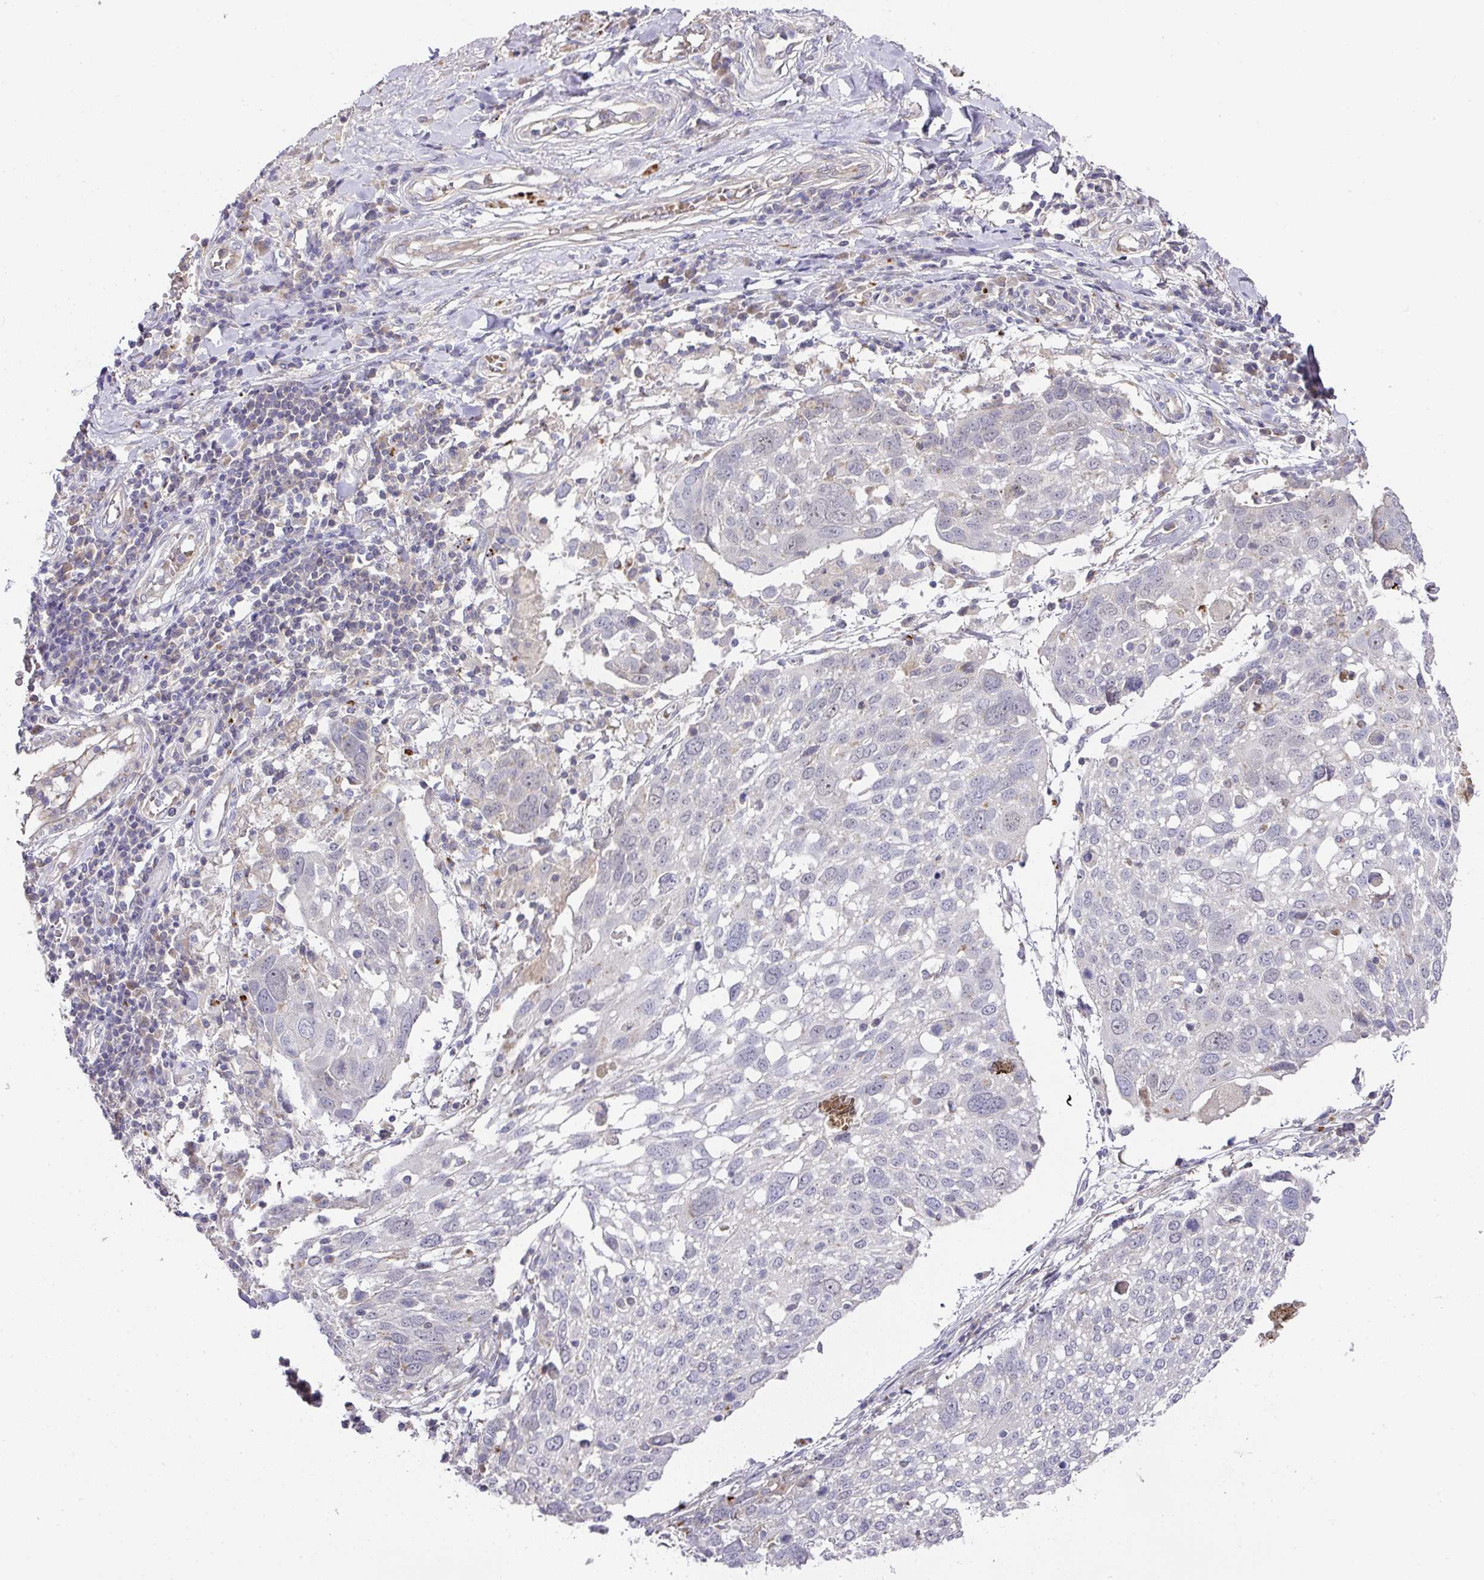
{"staining": {"intensity": "negative", "quantity": "none", "location": "none"}, "tissue": "lung cancer", "cell_type": "Tumor cells", "image_type": "cancer", "snomed": [{"axis": "morphology", "description": "Squamous cell carcinoma, NOS"}, {"axis": "topography", "description": "Lung"}], "caption": "An IHC micrograph of squamous cell carcinoma (lung) is shown. There is no staining in tumor cells of squamous cell carcinoma (lung).", "gene": "TARM1", "patient": {"sex": "male", "age": 65}}